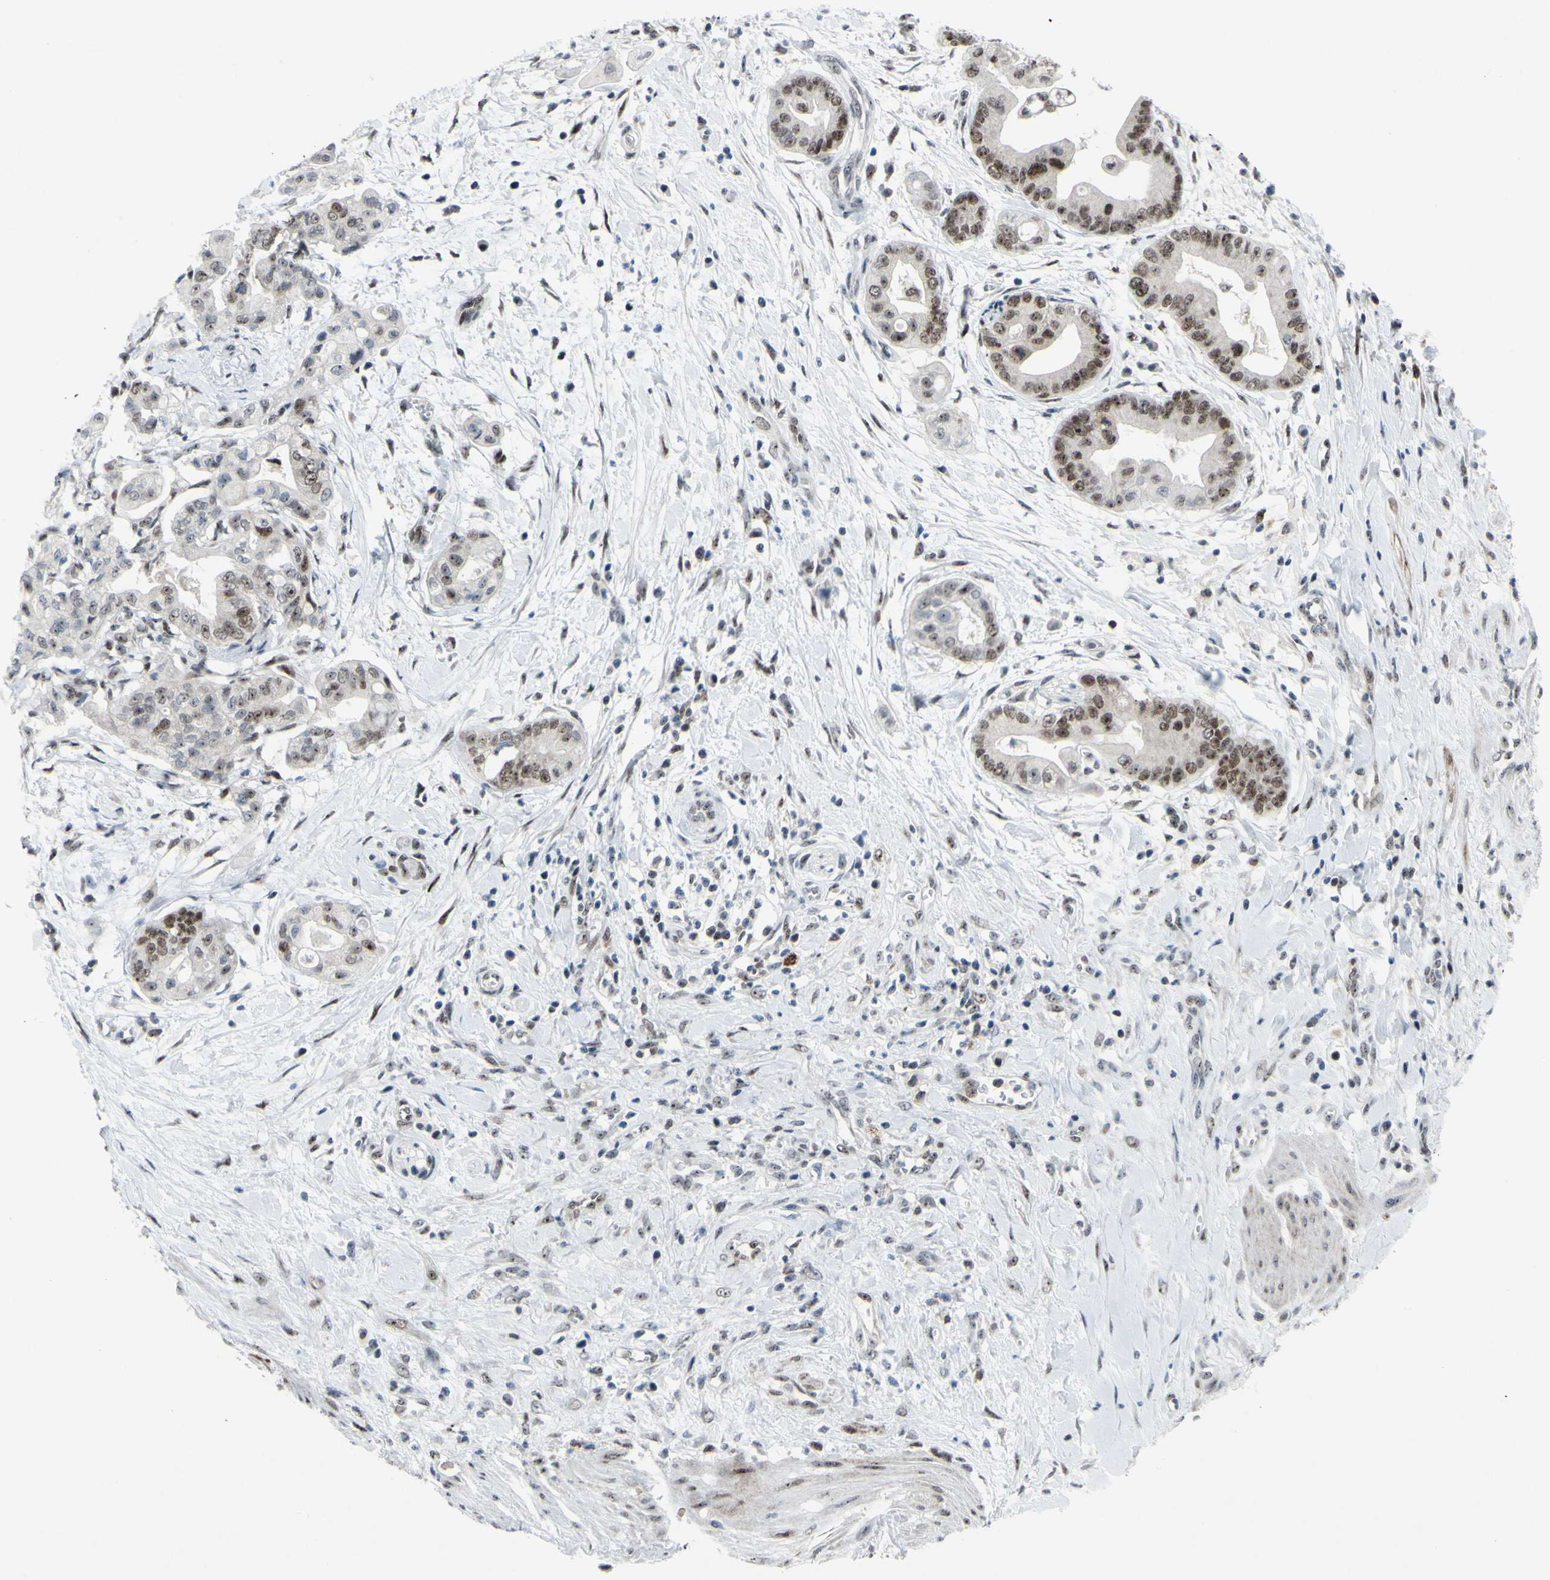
{"staining": {"intensity": "weak", "quantity": ">75%", "location": "nuclear"}, "tissue": "pancreatic cancer", "cell_type": "Tumor cells", "image_type": "cancer", "snomed": [{"axis": "morphology", "description": "Adenocarcinoma, NOS"}, {"axis": "topography", "description": "Pancreas"}], "caption": "This is a photomicrograph of immunohistochemistry staining of adenocarcinoma (pancreatic), which shows weak positivity in the nuclear of tumor cells.", "gene": "POLR1A", "patient": {"sex": "female", "age": 75}}